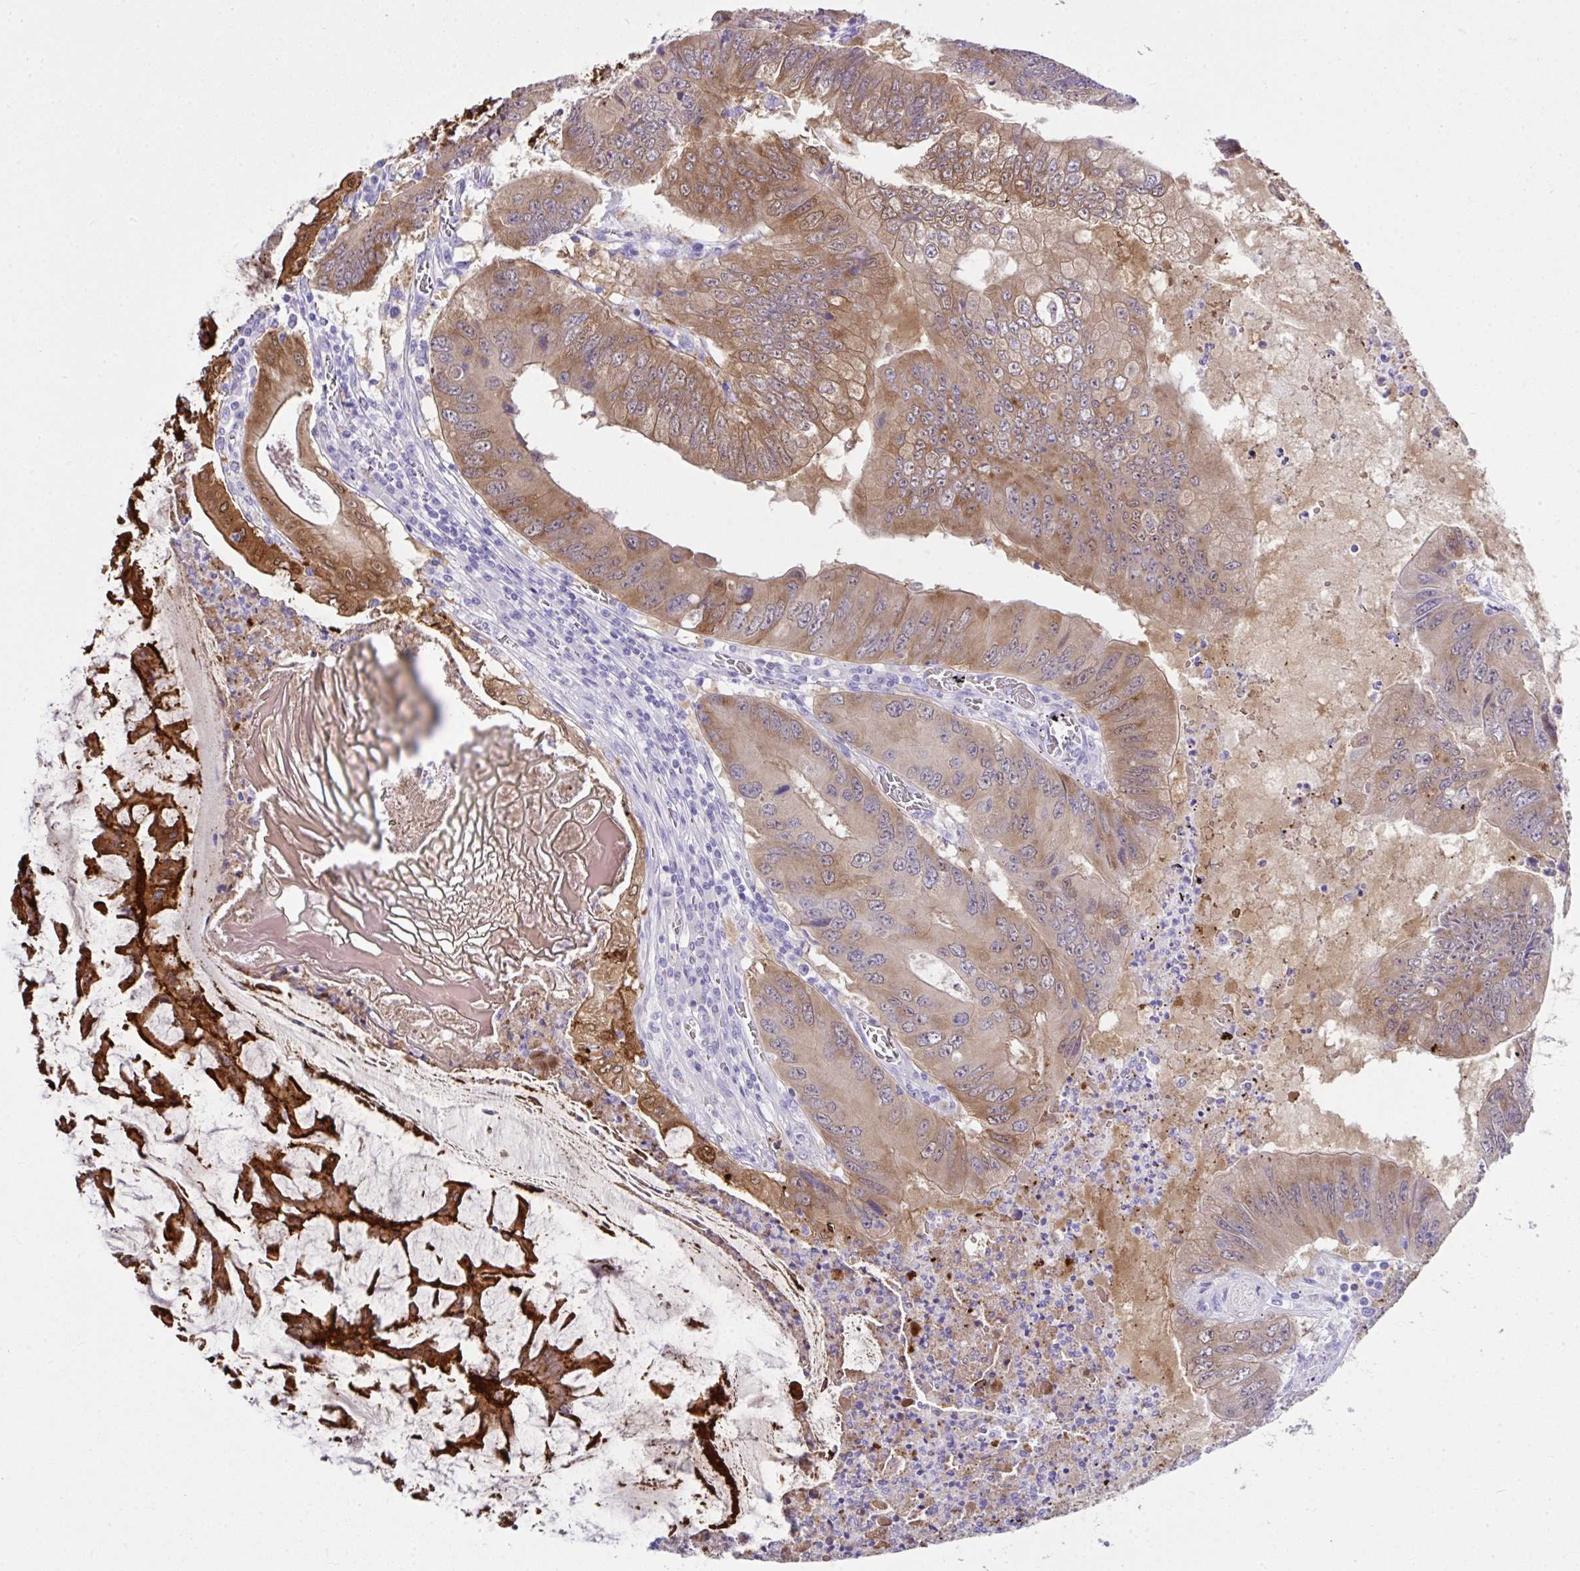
{"staining": {"intensity": "moderate", "quantity": ">75%", "location": "cytoplasmic/membranous"}, "tissue": "colorectal cancer", "cell_type": "Tumor cells", "image_type": "cancer", "snomed": [{"axis": "morphology", "description": "Adenocarcinoma, NOS"}, {"axis": "topography", "description": "Colon"}], "caption": "Immunohistochemistry (DAB (3,3'-diaminobenzidine)) staining of colorectal cancer exhibits moderate cytoplasmic/membranous protein expression in approximately >75% of tumor cells.", "gene": "LGALS4", "patient": {"sex": "male", "age": 53}}